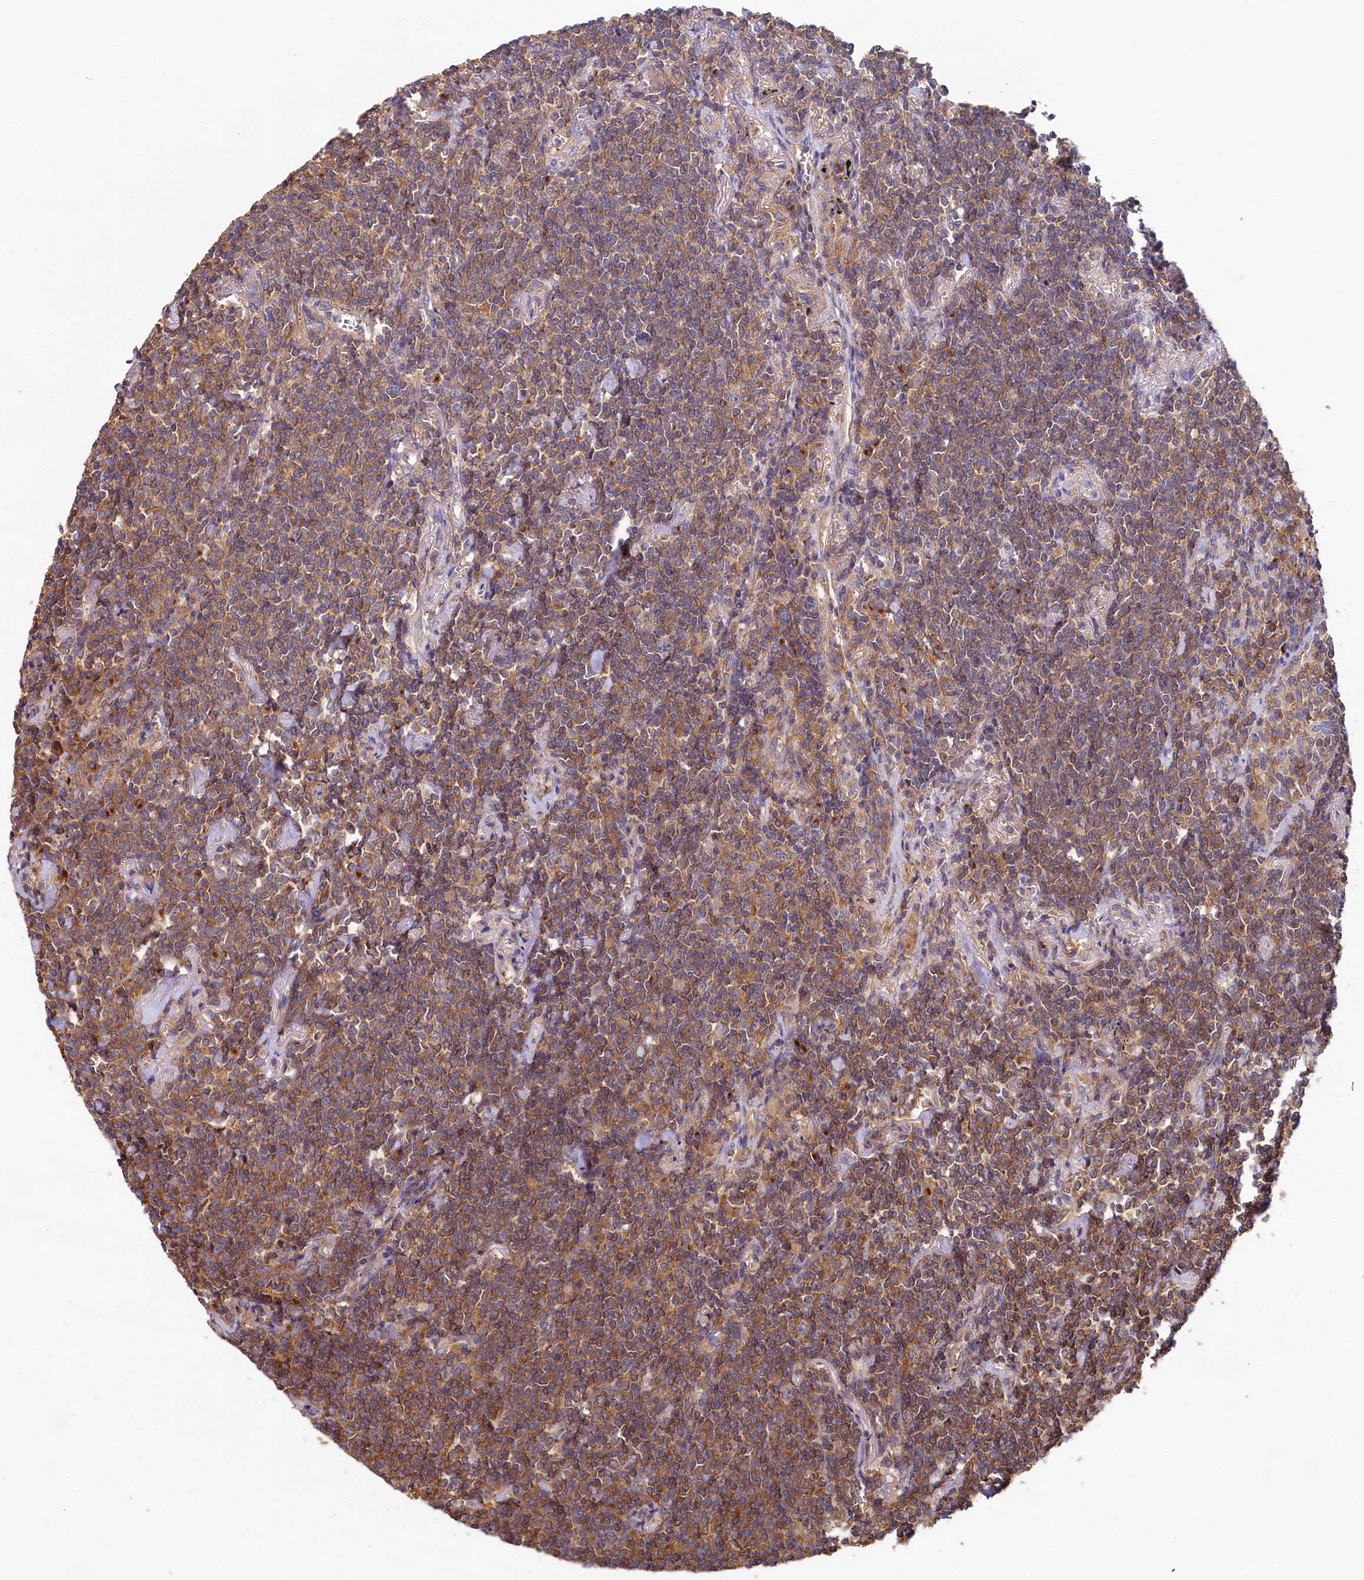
{"staining": {"intensity": "moderate", "quantity": ">75%", "location": "cytoplasmic/membranous"}, "tissue": "lymphoma", "cell_type": "Tumor cells", "image_type": "cancer", "snomed": [{"axis": "morphology", "description": "Malignant lymphoma, non-Hodgkin's type, Low grade"}, {"axis": "topography", "description": "Lung"}], "caption": "This is an image of immunohistochemistry staining of low-grade malignant lymphoma, non-Hodgkin's type, which shows moderate positivity in the cytoplasmic/membranous of tumor cells.", "gene": "PPIP5K1", "patient": {"sex": "female", "age": 71}}